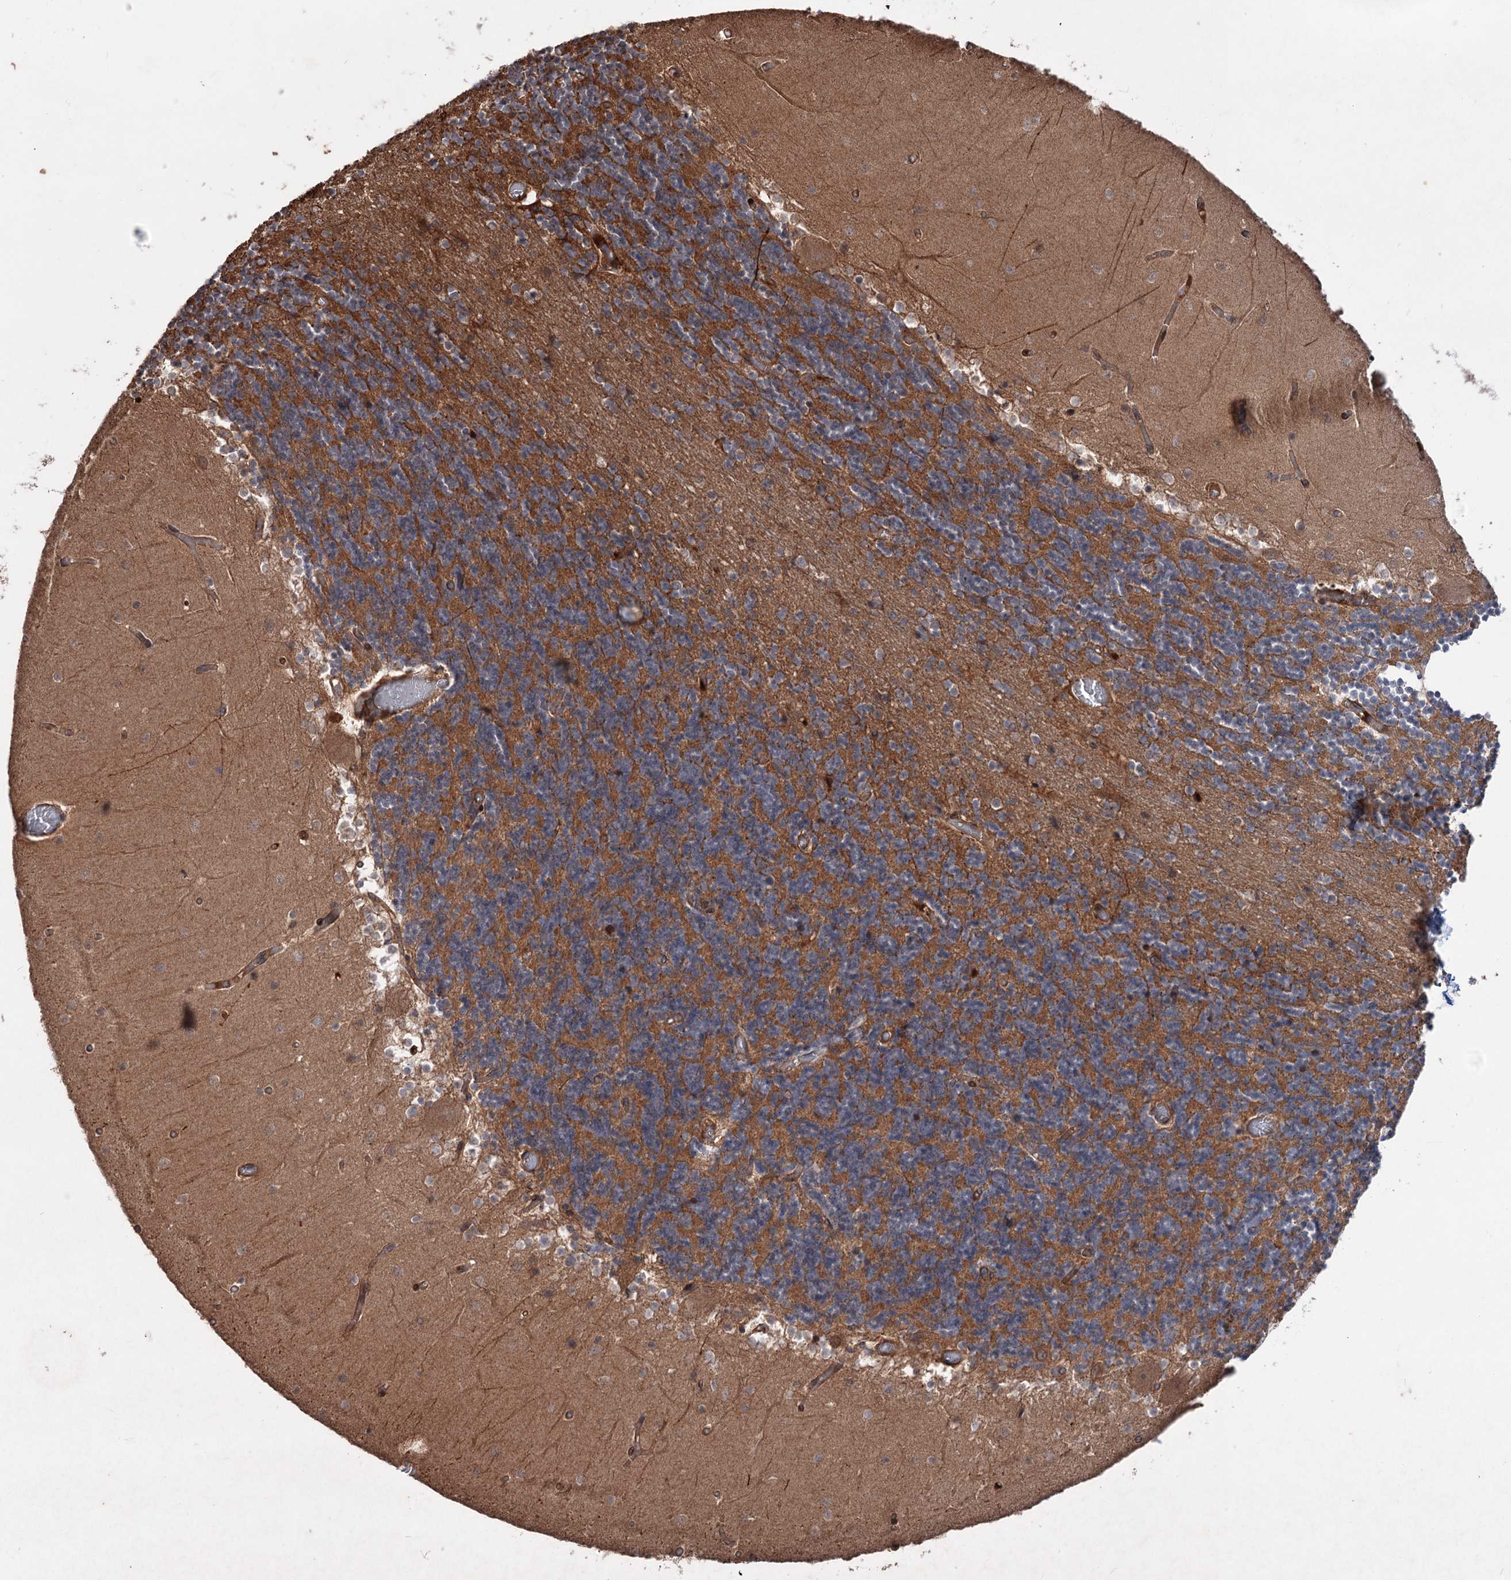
{"staining": {"intensity": "strong", "quantity": ">75%", "location": "cytoplasmic/membranous"}, "tissue": "cerebellum", "cell_type": "Cells in granular layer", "image_type": "normal", "snomed": [{"axis": "morphology", "description": "Normal tissue, NOS"}, {"axis": "topography", "description": "Cerebellum"}], "caption": "Protein staining shows strong cytoplasmic/membranous positivity in approximately >75% of cells in granular layer in unremarkable cerebellum. The staining was performed using DAB, with brown indicating positive protein expression. Nuclei are stained blue with hematoxylin.", "gene": "ADK", "patient": {"sex": "female", "age": 28}}